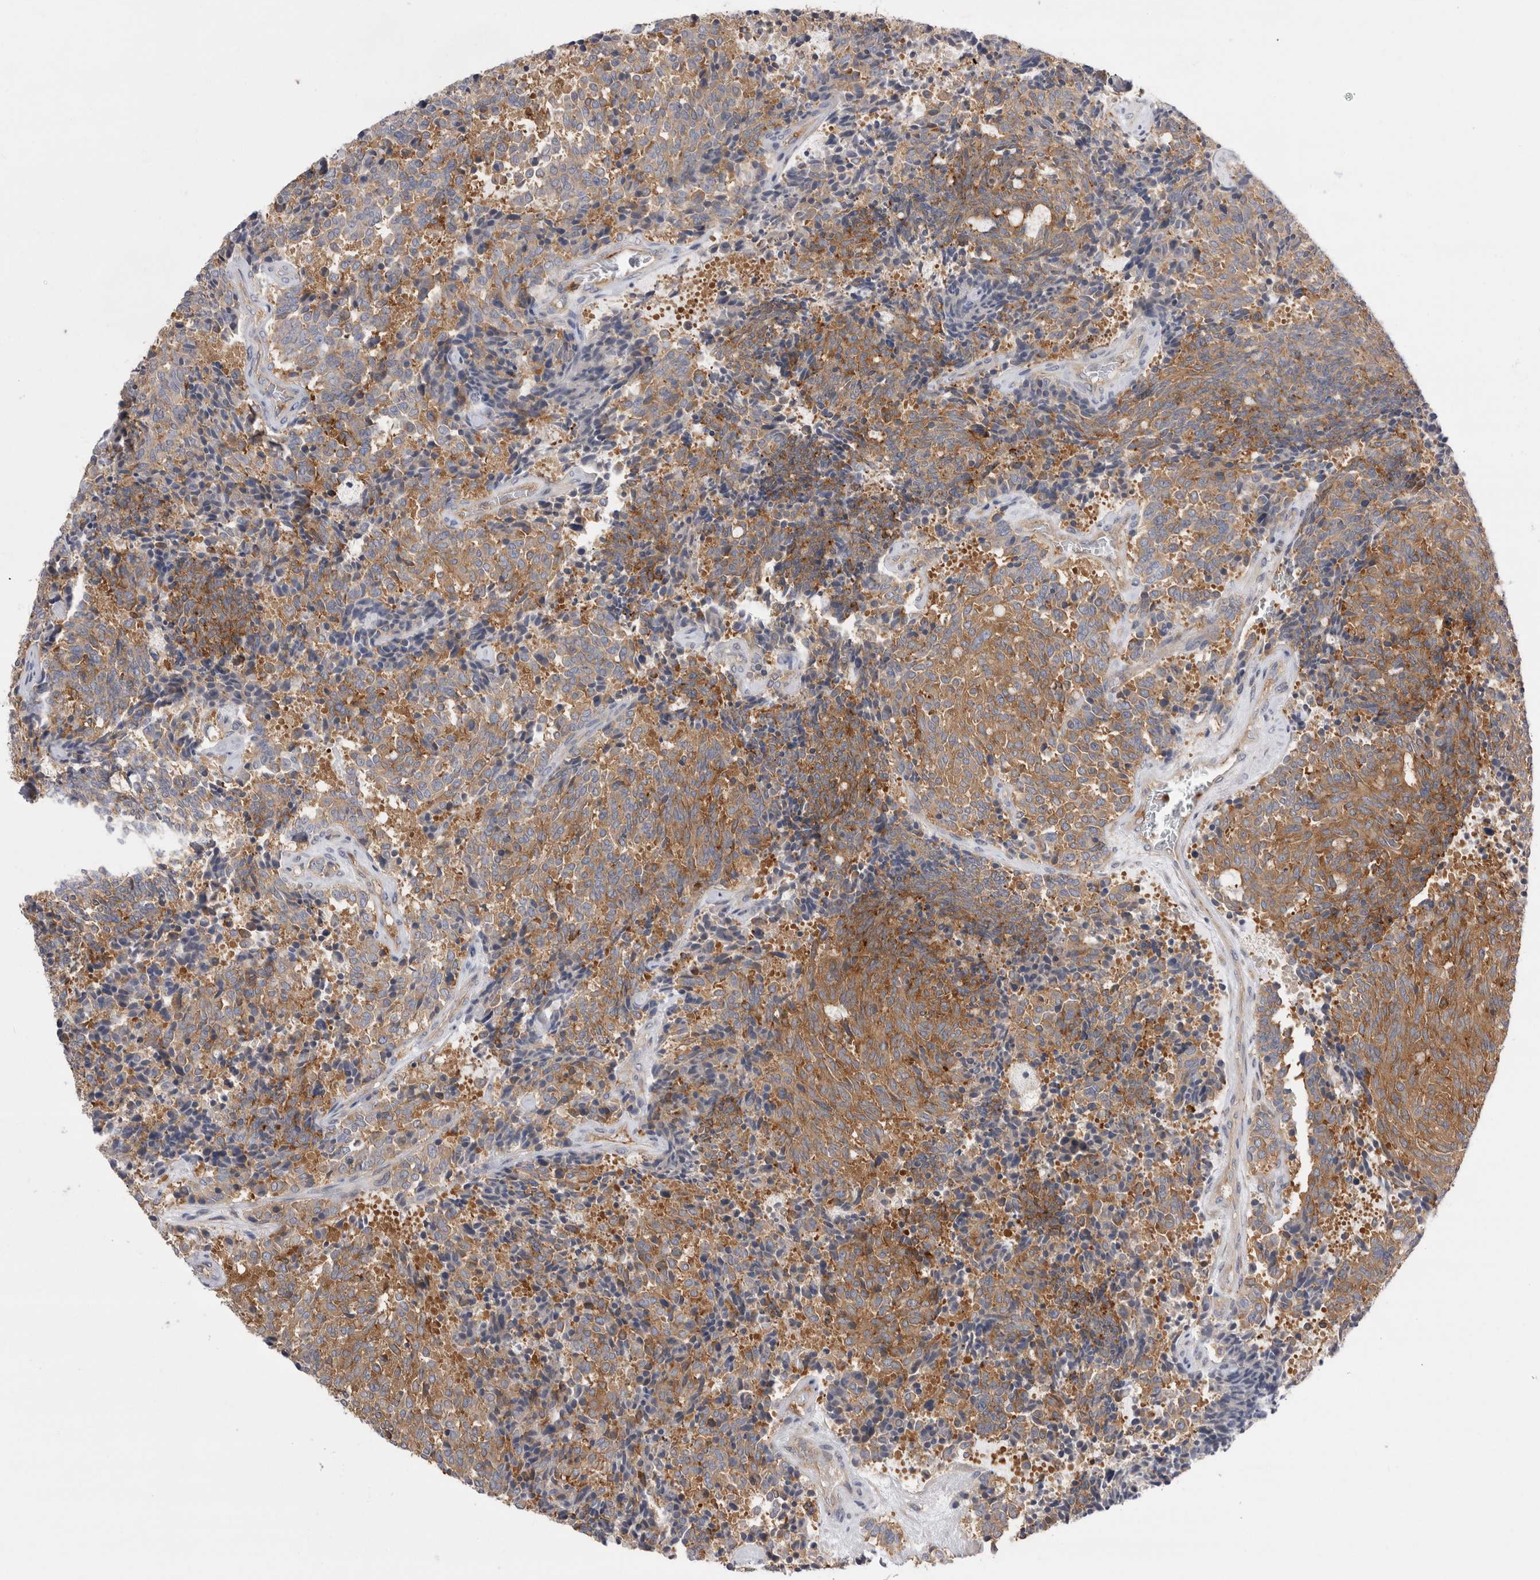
{"staining": {"intensity": "moderate", "quantity": ">75%", "location": "cytoplasmic/membranous"}, "tissue": "carcinoid", "cell_type": "Tumor cells", "image_type": "cancer", "snomed": [{"axis": "morphology", "description": "Carcinoid, malignant, NOS"}, {"axis": "topography", "description": "Pancreas"}], "caption": "Malignant carcinoid was stained to show a protein in brown. There is medium levels of moderate cytoplasmic/membranous expression in approximately >75% of tumor cells.", "gene": "RAB11FIP1", "patient": {"sex": "female", "age": 54}}